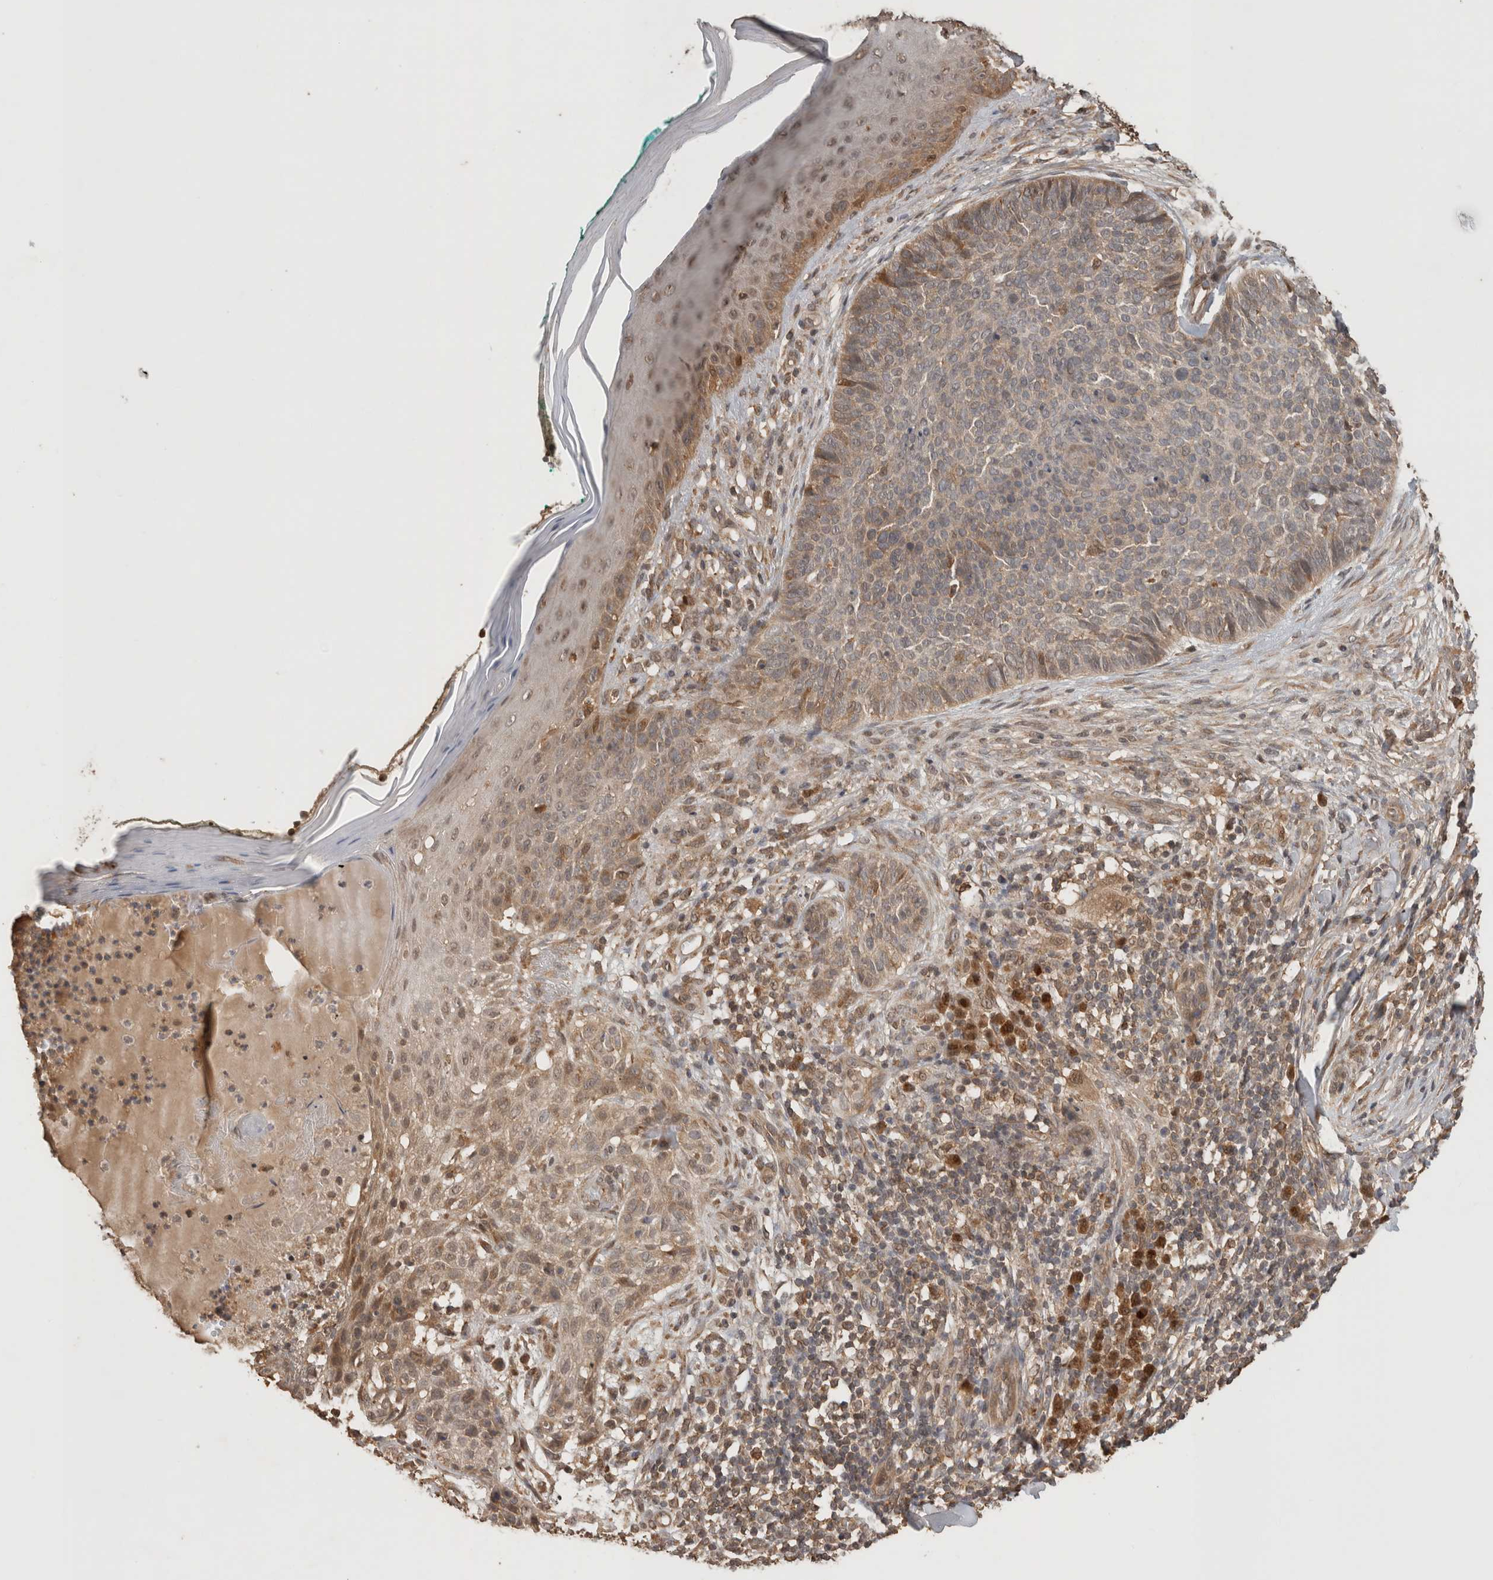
{"staining": {"intensity": "weak", "quantity": "25%-75%", "location": "cytoplasmic/membranous"}, "tissue": "skin cancer", "cell_type": "Tumor cells", "image_type": "cancer", "snomed": [{"axis": "morphology", "description": "Normal tissue, NOS"}, {"axis": "morphology", "description": "Basal cell carcinoma"}, {"axis": "topography", "description": "Skin"}], "caption": "Skin cancer (basal cell carcinoma) stained with a protein marker displays weak staining in tumor cells.", "gene": "OTUD7B", "patient": {"sex": "male", "age": 67}}